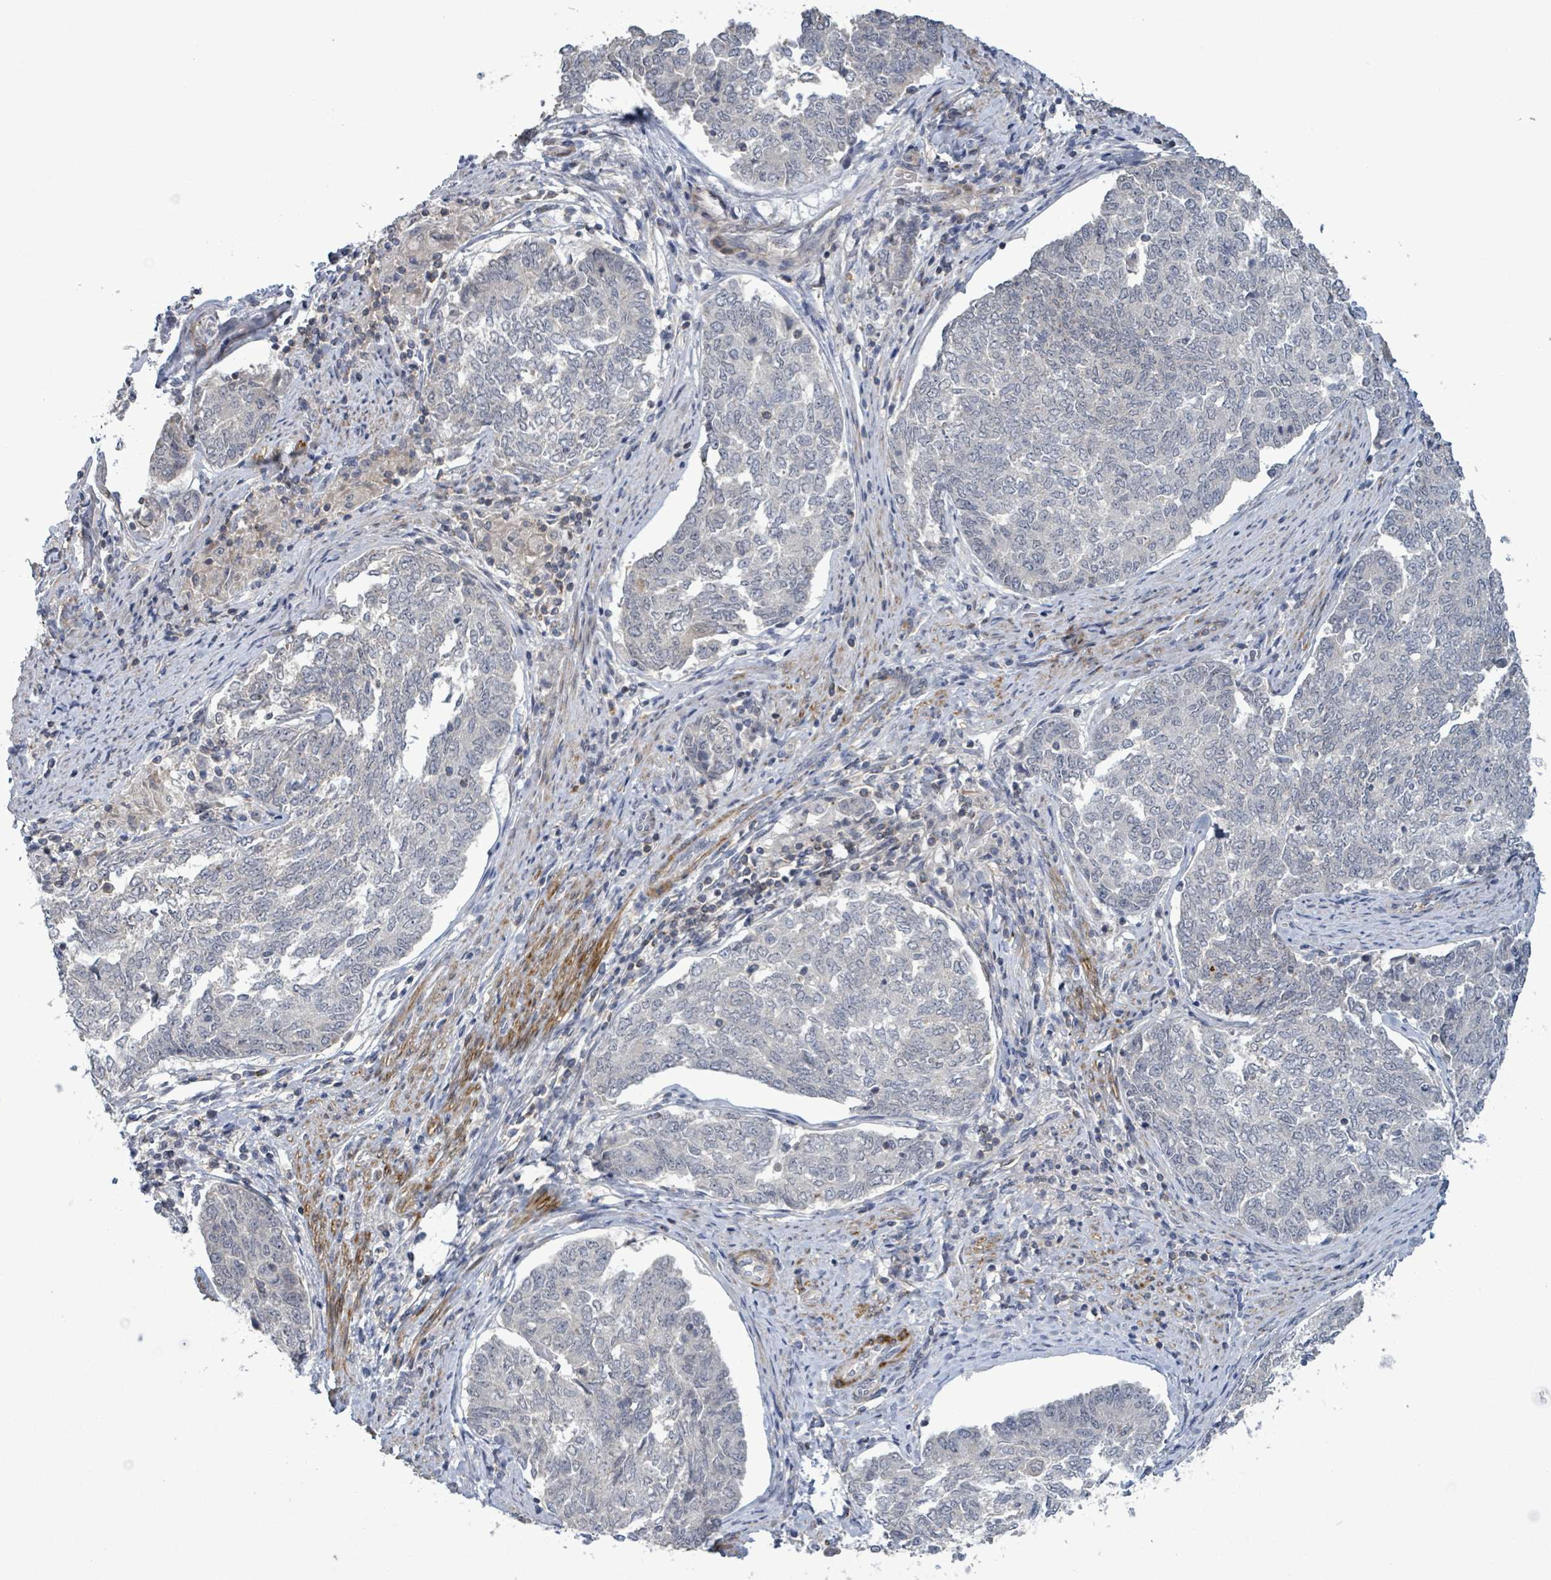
{"staining": {"intensity": "negative", "quantity": "none", "location": "none"}, "tissue": "endometrial cancer", "cell_type": "Tumor cells", "image_type": "cancer", "snomed": [{"axis": "morphology", "description": "Adenocarcinoma, NOS"}, {"axis": "topography", "description": "Endometrium"}], "caption": "Human adenocarcinoma (endometrial) stained for a protein using immunohistochemistry (IHC) displays no expression in tumor cells.", "gene": "AMMECR1", "patient": {"sex": "female", "age": 80}}